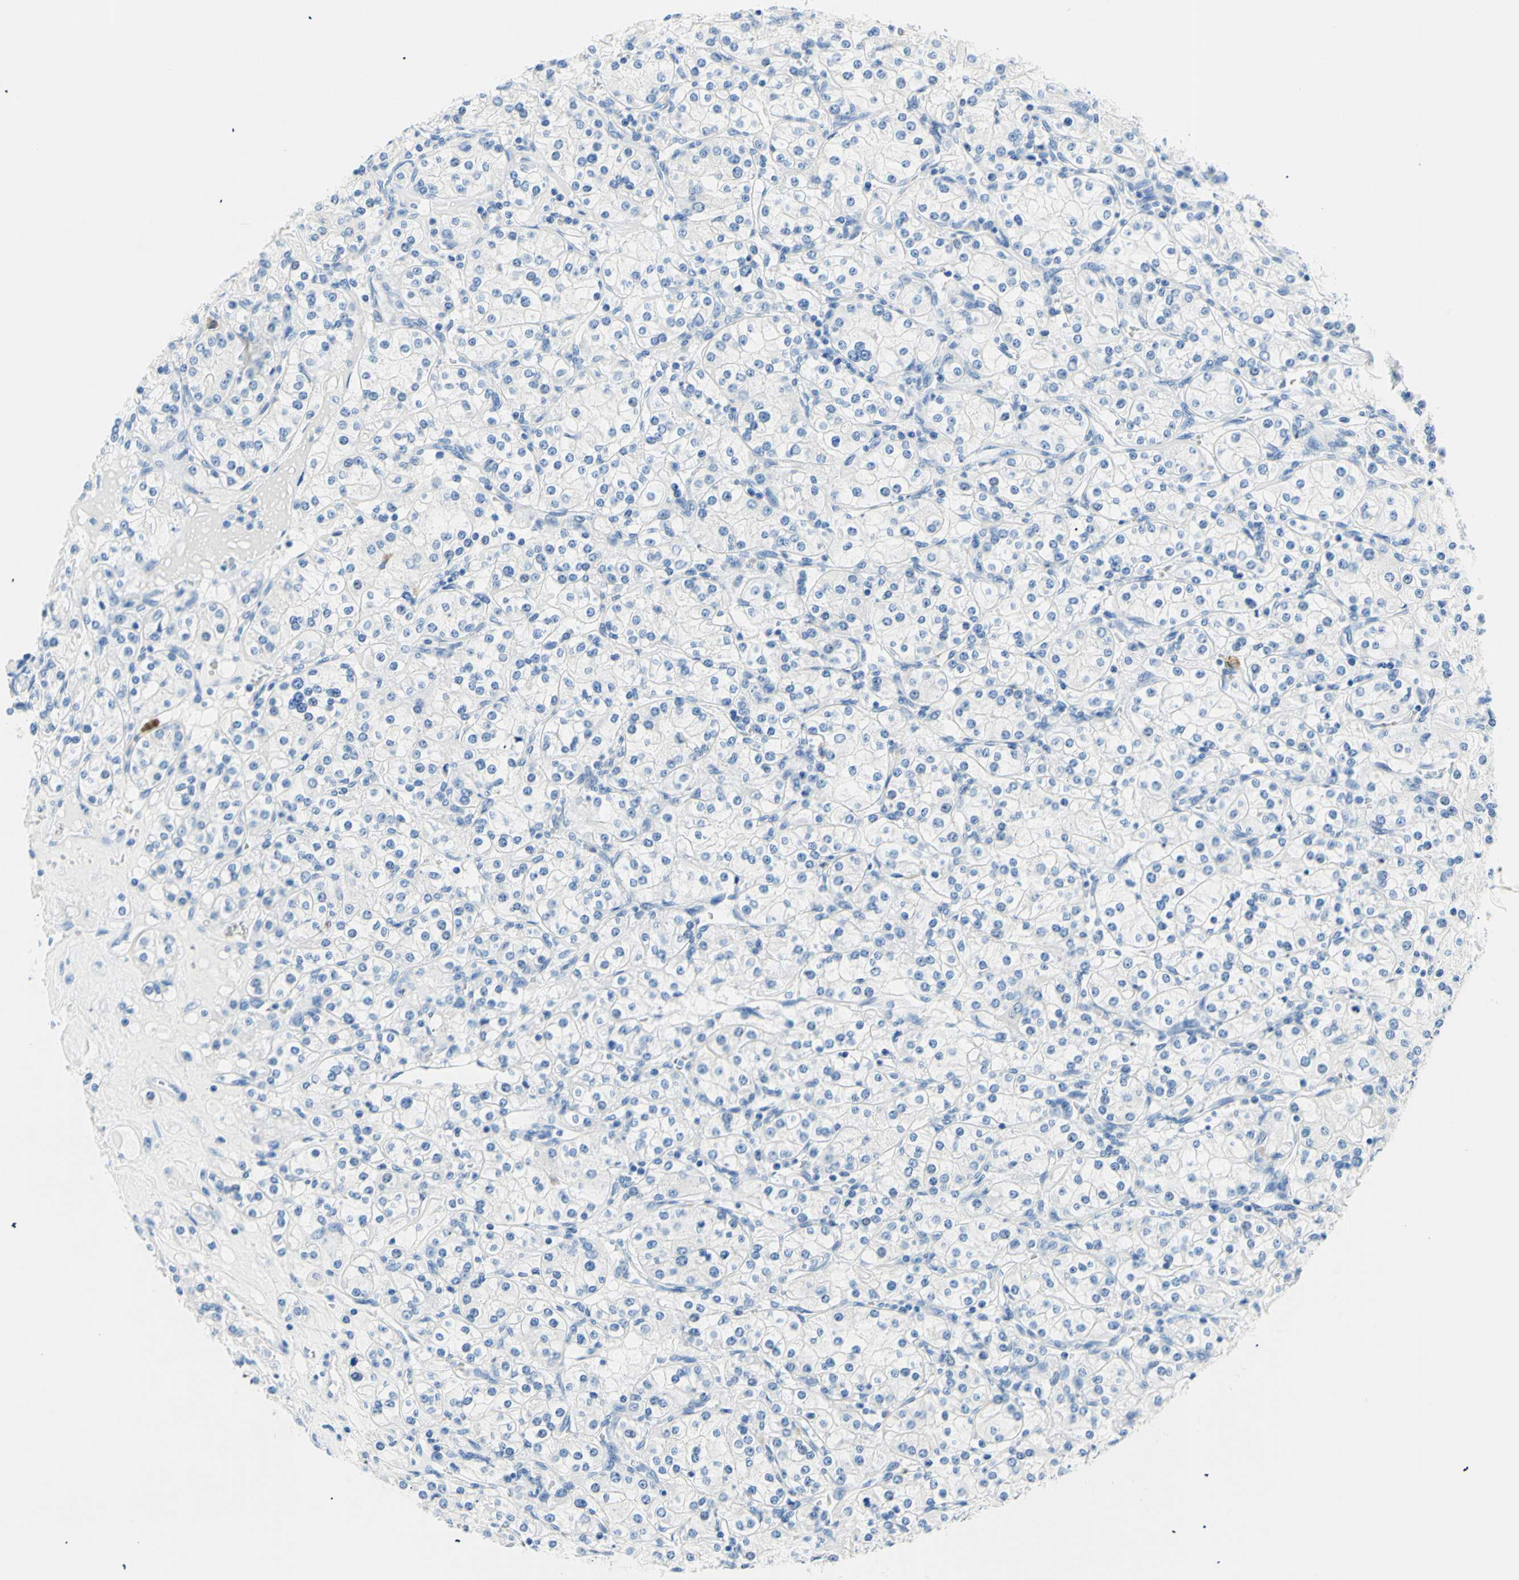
{"staining": {"intensity": "negative", "quantity": "none", "location": "none"}, "tissue": "renal cancer", "cell_type": "Tumor cells", "image_type": "cancer", "snomed": [{"axis": "morphology", "description": "Adenocarcinoma, NOS"}, {"axis": "topography", "description": "Kidney"}], "caption": "Tumor cells are negative for protein expression in human renal adenocarcinoma.", "gene": "MYH2", "patient": {"sex": "male", "age": 77}}